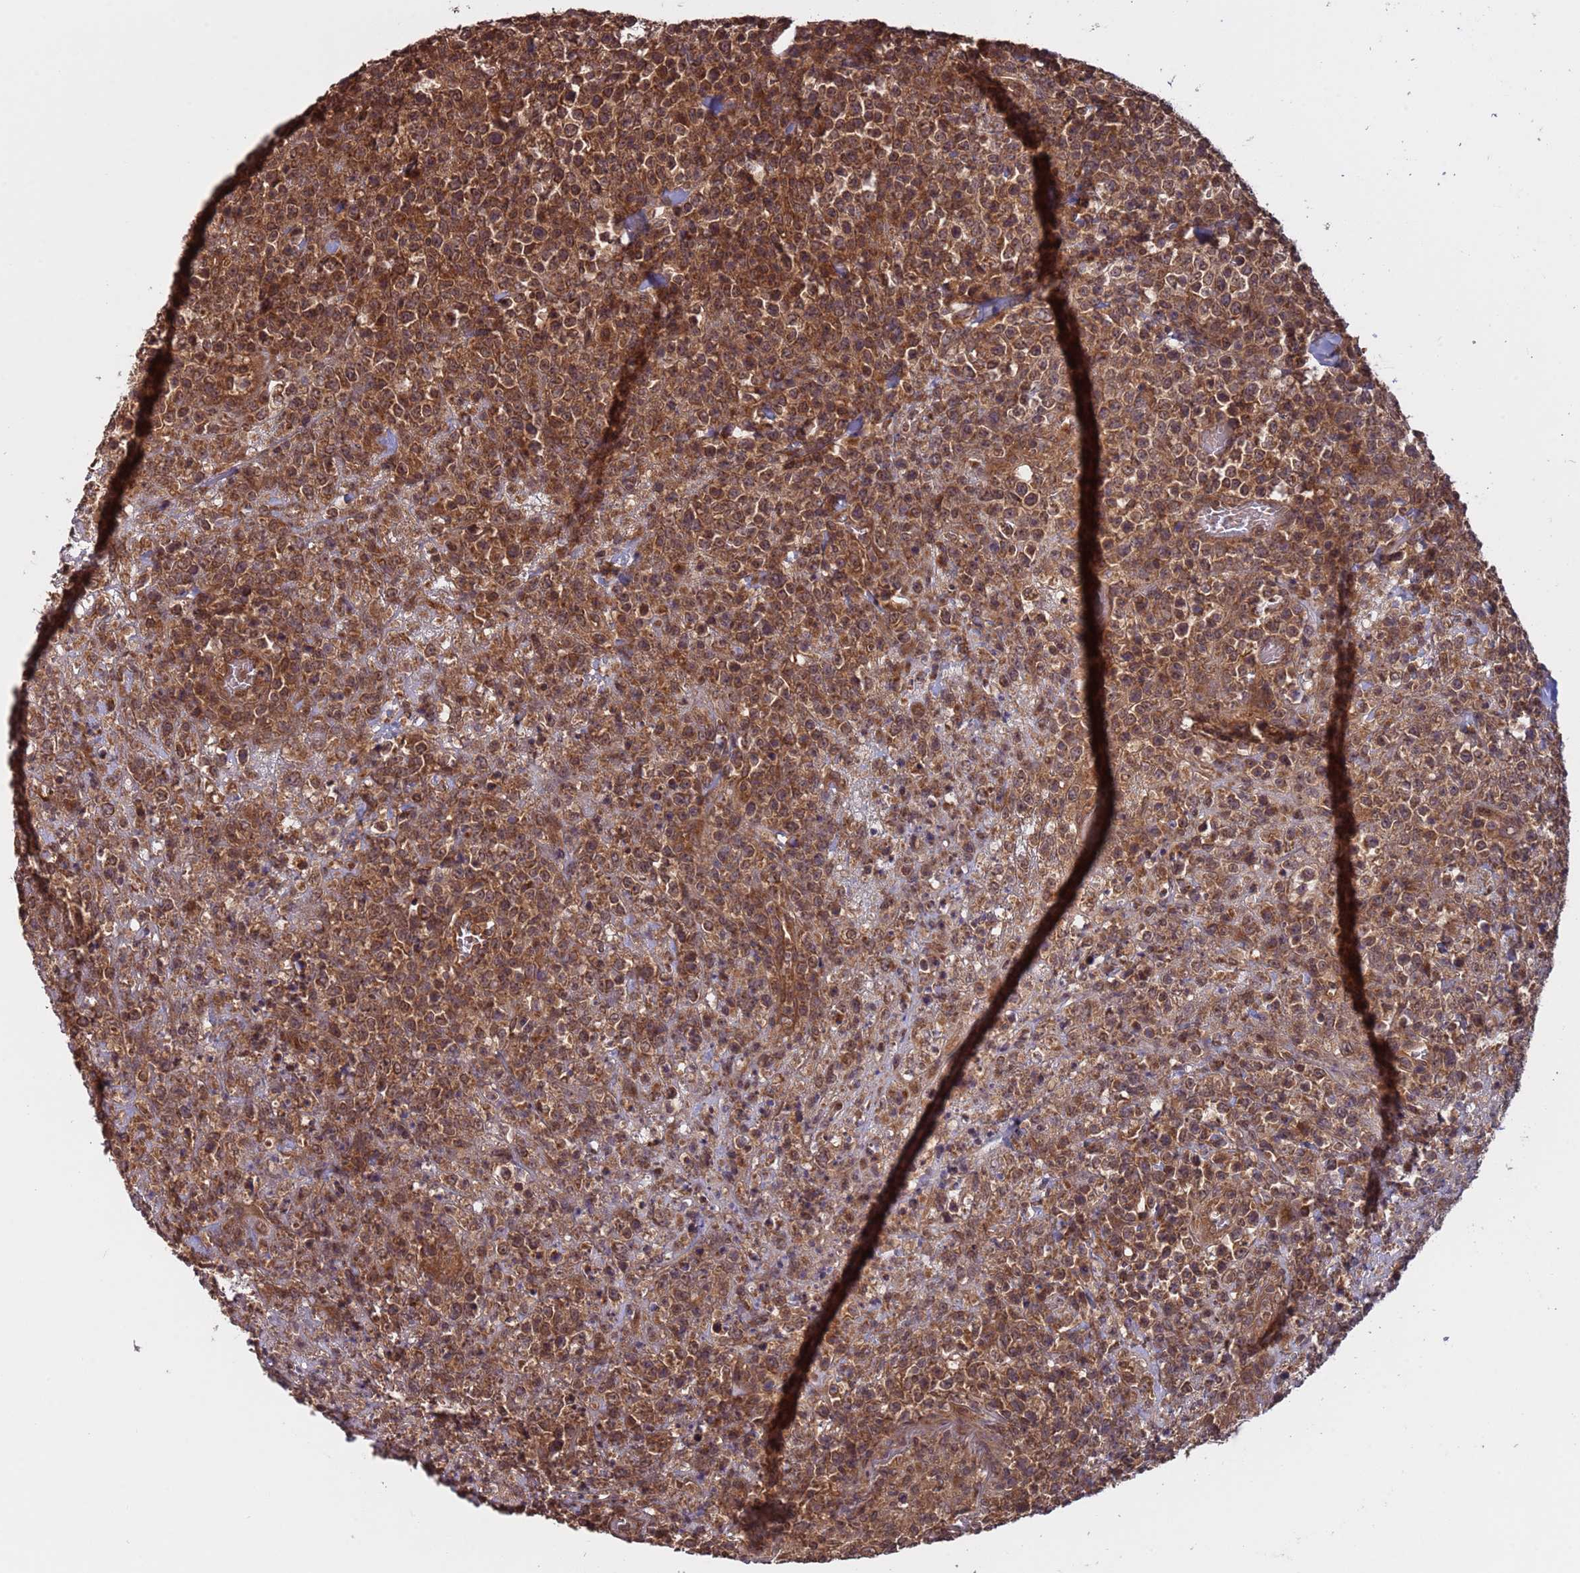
{"staining": {"intensity": "moderate", "quantity": ">75%", "location": "cytoplasmic/membranous,nuclear"}, "tissue": "lymphoma", "cell_type": "Tumor cells", "image_type": "cancer", "snomed": [{"axis": "morphology", "description": "Malignant lymphoma, non-Hodgkin's type, High grade"}, {"axis": "topography", "description": "Colon"}], "caption": "IHC of malignant lymphoma, non-Hodgkin's type (high-grade) exhibits medium levels of moderate cytoplasmic/membranous and nuclear positivity in about >75% of tumor cells. (DAB (3,3'-diaminobenzidine) IHC with brightfield microscopy, high magnification).", "gene": "ERI1", "patient": {"sex": "female", "age": 53}}